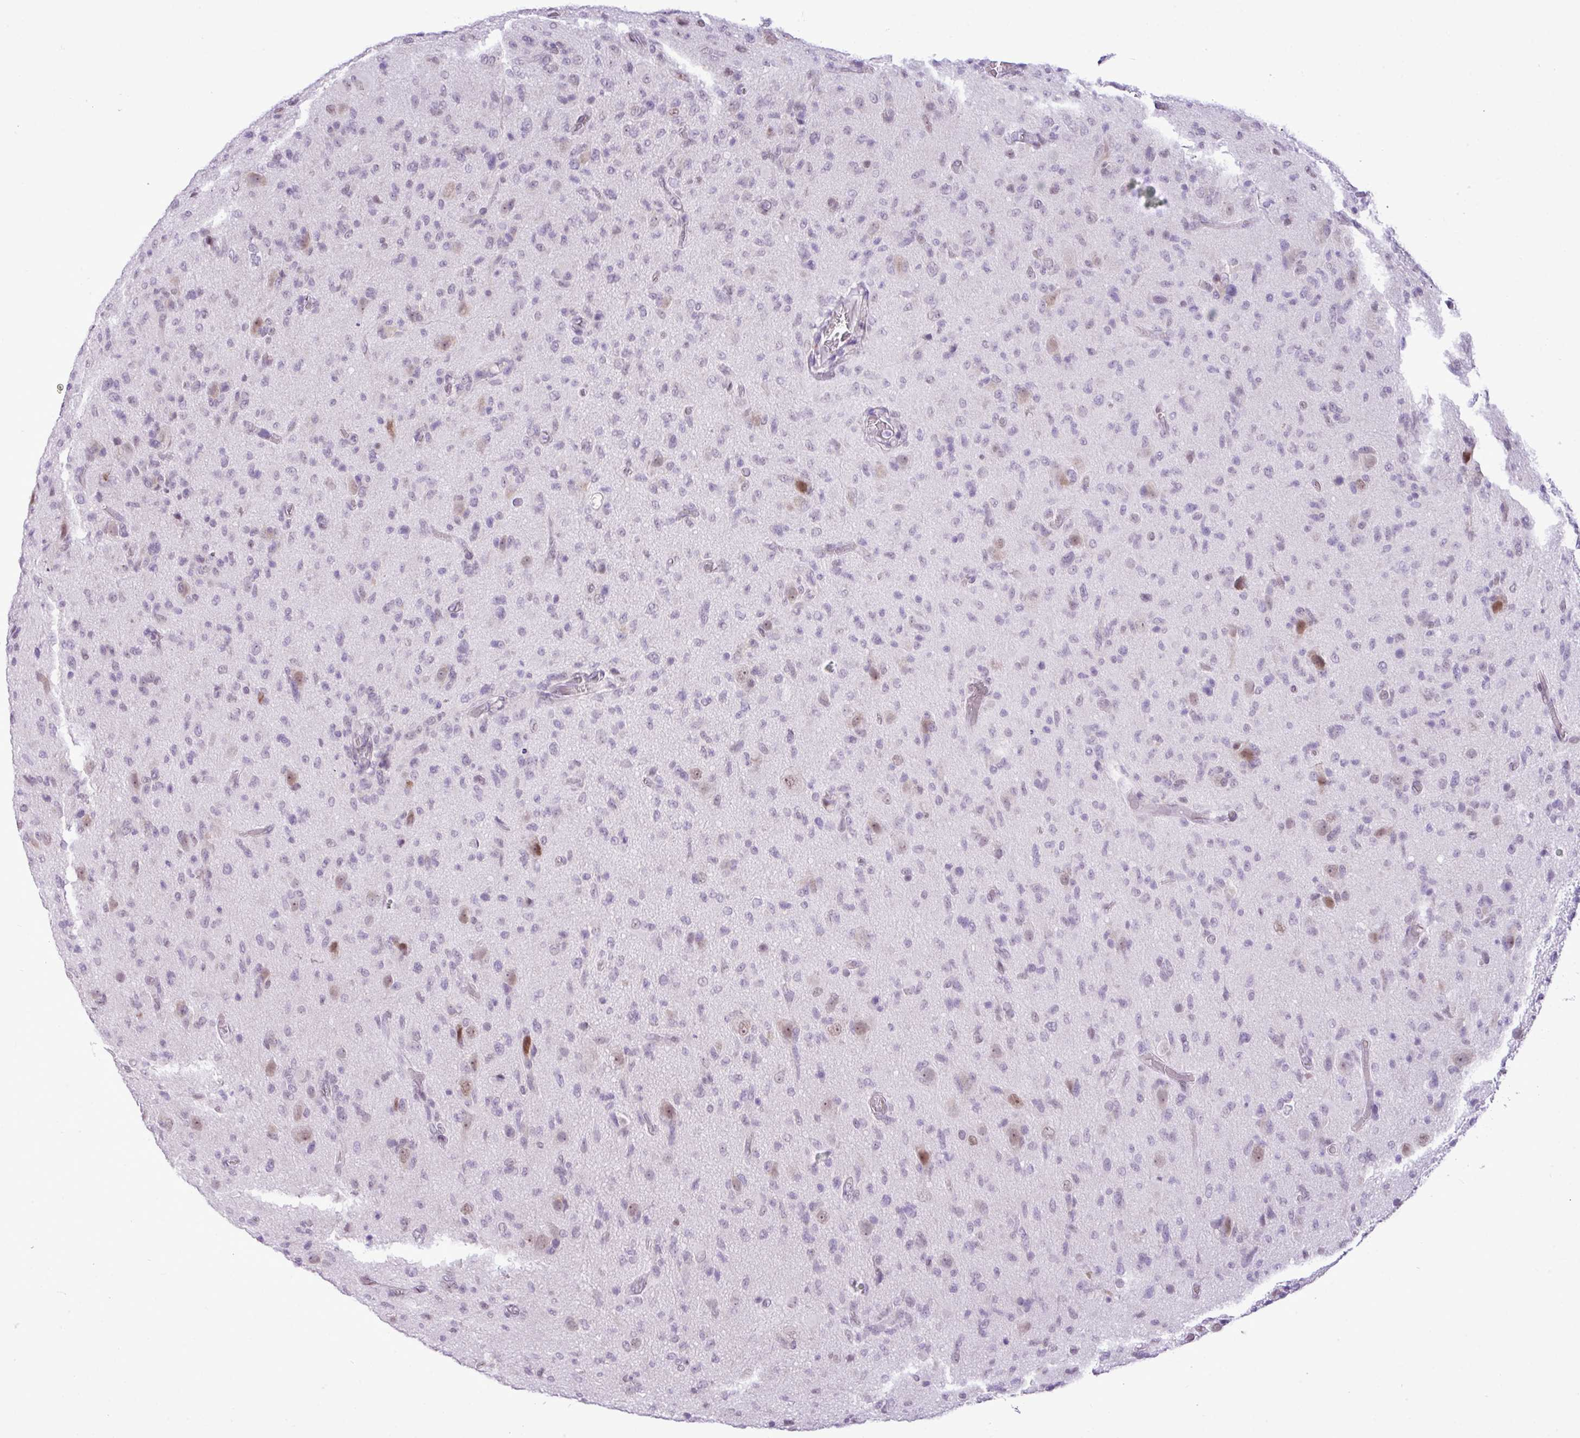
{"staining": {"intensity": "weak", "quantity": "<25%", "location": "nuclear"}, "tissue": "glioma", "cell_type": "Tumor cells", "image_type": "cancer", "snomed": [{"axis": "morphology", "description": "Glioma, malignant, High grade"}, {"axis": "topography", "description": "Brain"}], "caption": "There is no significant staining in tumor cells of malignant glioma (high-grade).", "gene": "ELOA2", "patient": {"sex": "female", "age": 57}}